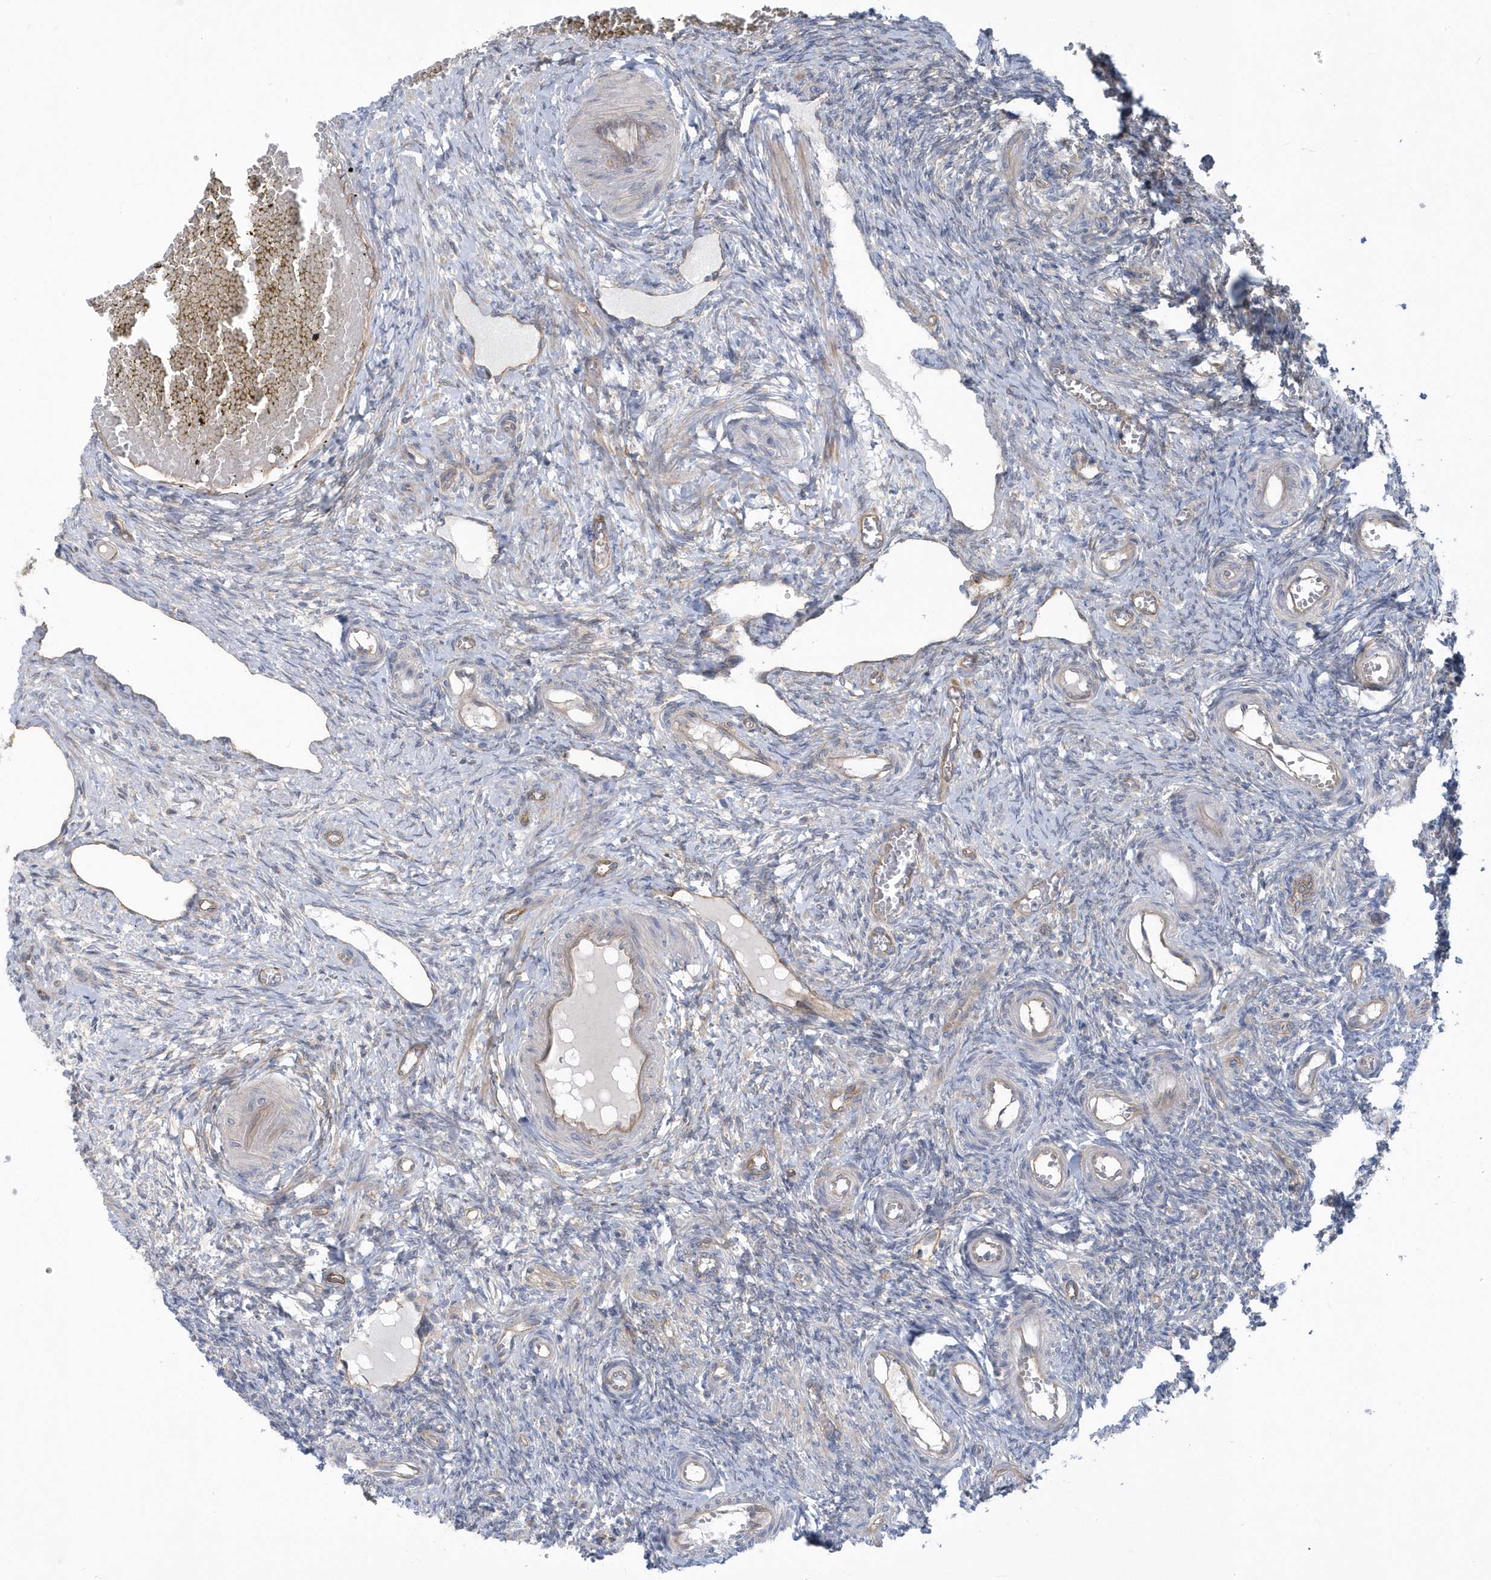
{"staining": {"intensity": "negative", "quantity": "none", "location": "none"}, "tissue": "ovary", "cell_type": "Ovarian stroma cells", "image_type": "normal", "snomed": [{"axis": "morphology", "description": "Normal tissue, NOS"}, {"axis": "topography", "description": "Ovary"}], "caption": "High power microscopy micrograph of an IHC photomicrograph of unremarkable ovary, revealing no significant positivity in ovarian stroma cells. The staining was performed using DAB (3,3'-diaminobenzidine) to visualize the protein expression in brown, while the nuclei were stained in blue with hematoxylin (Magnification: 20x).", "gene": "RAI14", "patient": {"sex": "female", "age": 27}}